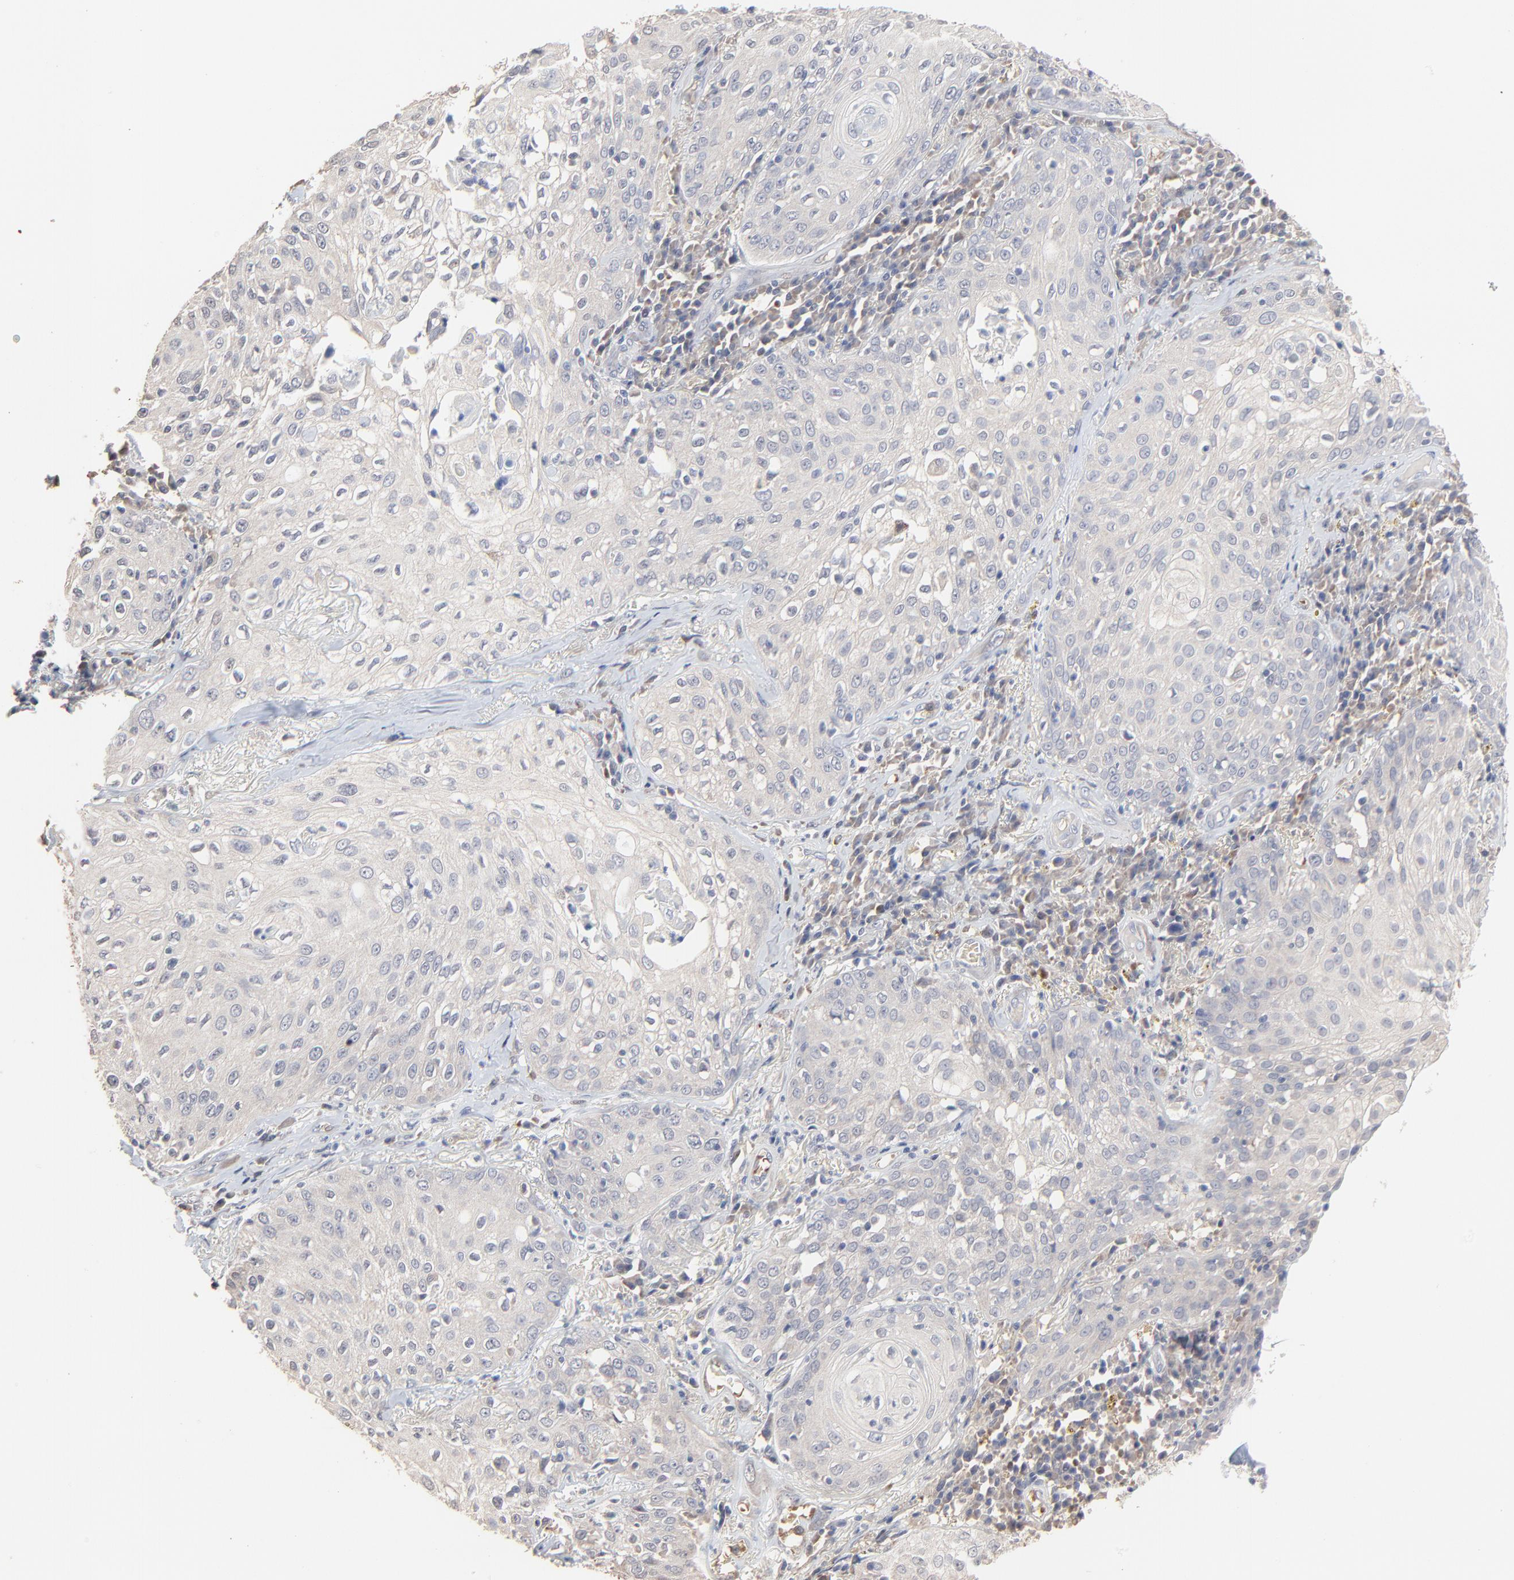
{"staining": {"intensity": "negative", "quantity": "none", "location": "none"}, "tissue": "skin cancer", "cell_type": "Tumor cells", "image_type": "cancer", "snomed": [{"axis": "morphology", "description": "Squamous cell carcinoma, NOS"}, {"axis": "topography", "description": "Skin"}], "caption": "Tumor cells show no significant protein positivity in skin squamous cell carcinoma.", "gene": "FANCB", "patient": {"sex": "male", "age": 65}}